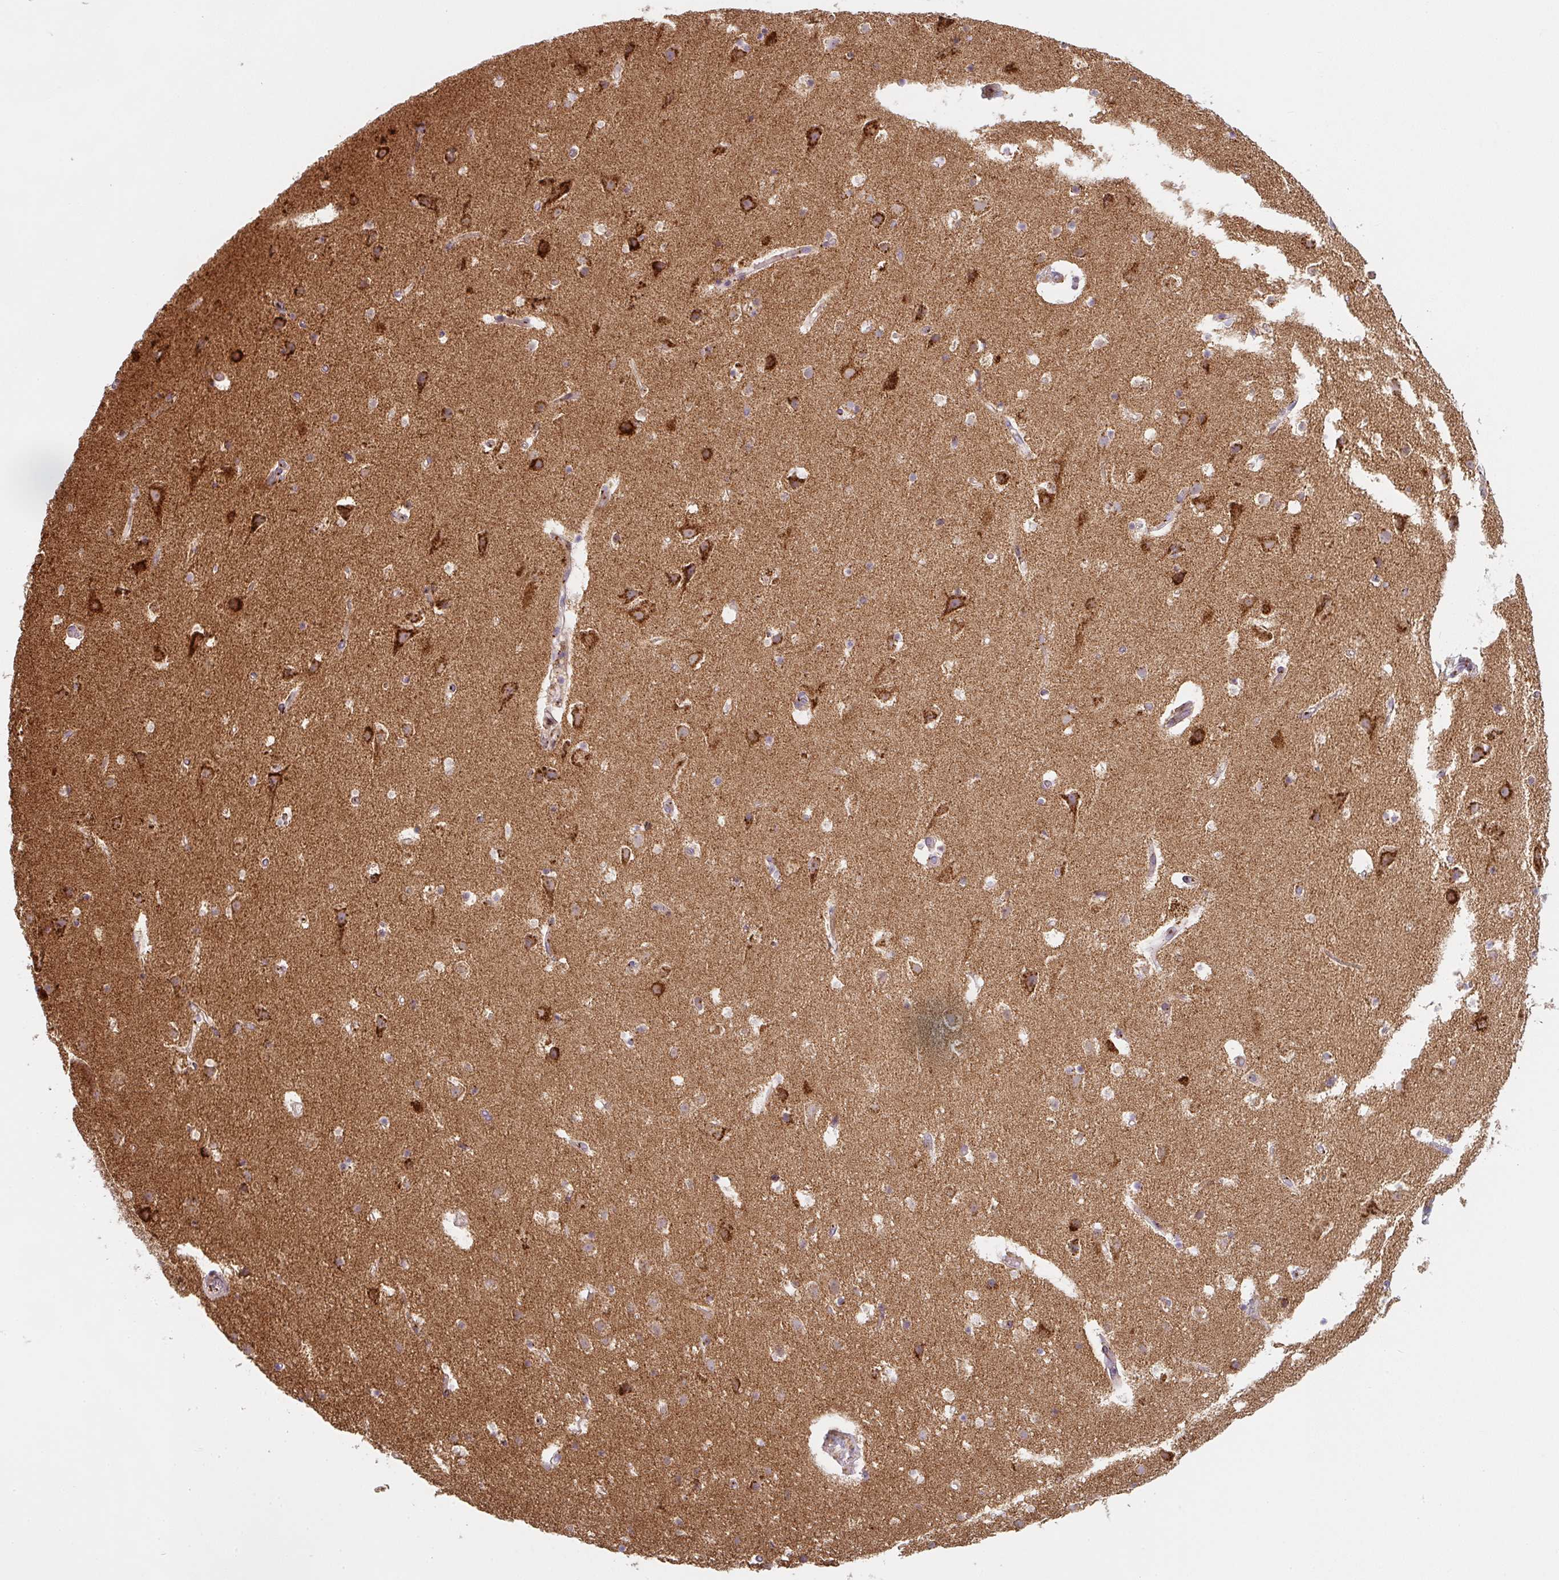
{"staining": {"intensity": "weak", "quantity": "25%-75%", "location": "cytoplasmic/membranous"}, "tissue": "cerebral cortex", "cell_type": "Endothelial cells", "image_type": "normal", "snomed": [{"axis": "morphology", "description": "Normal tissue, NOS"}, {"axis": "topography", "description": "Cerebral cortex"}], "caption": "IHC image of normal cerebral cortex: human cerebral cortex stained using immunohistochemistry shows low levels of weak protein expression localized specifically in the cytoplasmic/membranous of endothelial cells, appearing as a cytoplasmic/membranous brown color.", "gene": "GVQW3", "patient": {"sex": "female", "age": 42}}